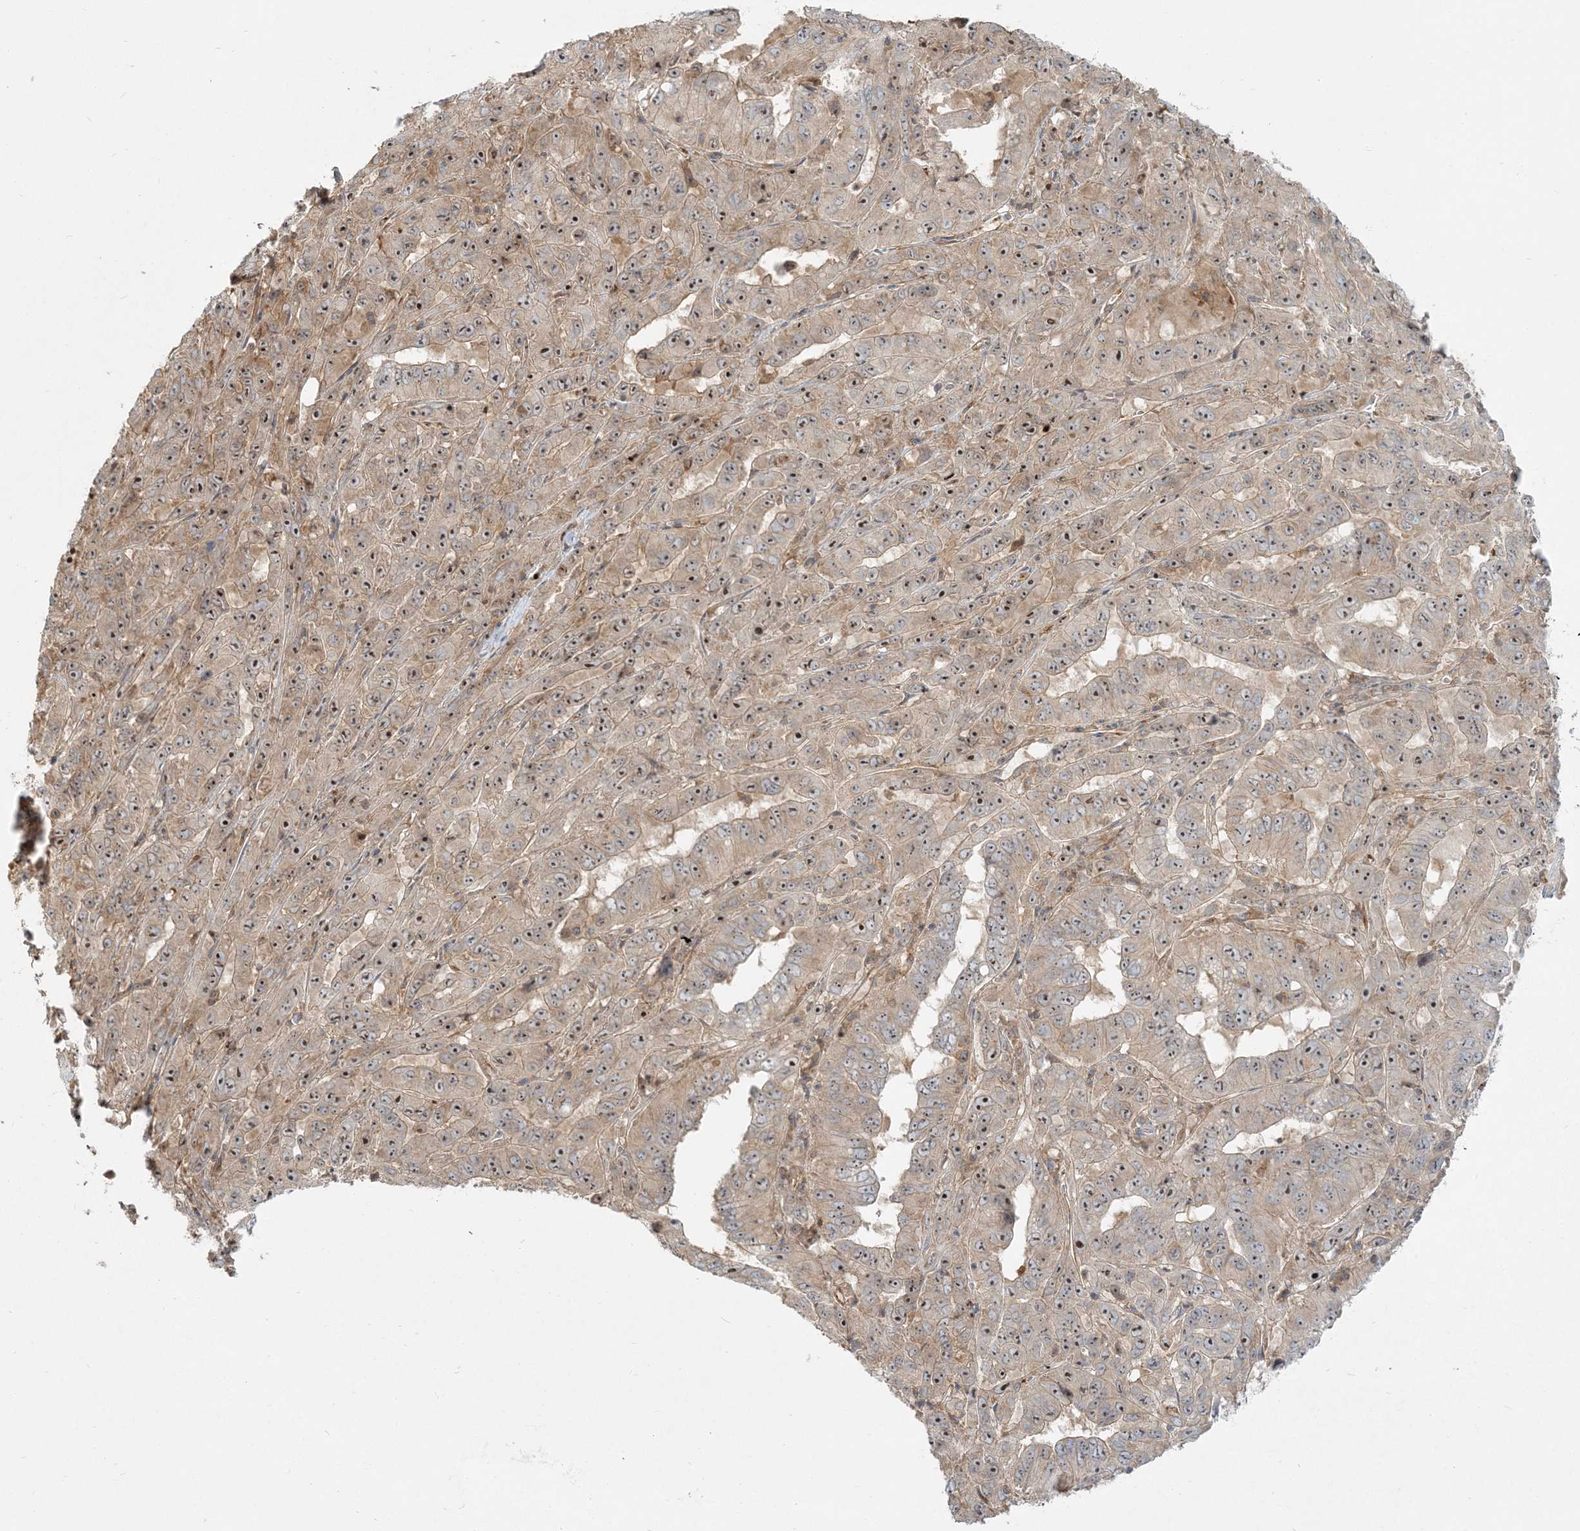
{"staining": {"intensity": "strong", "quantity": ">75%", "location": "cytoplasmic/membranous,nuclear"}, "tissue": "pancreatic cancer", "cell_type": "Tumor cells", "image_type": "cancer", "snomed": [{"axis": "morphology", "description": "Adenocarcinoma, NOS"}, {"axis": "topography", "description": "Pancreas"}], "caption": "Immunohistochemical staining of pancreatic cancer (adenocarcinoma) exhibits high levels of strong cytoplasmic/membranous and nuclear protein positivity in approximately >75% of tumor cells. The protein is stained brown, and the nuclei are stained in blue (DAB (3,3'-diaminobenzidine) IHC with brightfield microscopy, high magnification).", "gene": "AP1AR", "patient": {"sex": "male", "age": 63}}